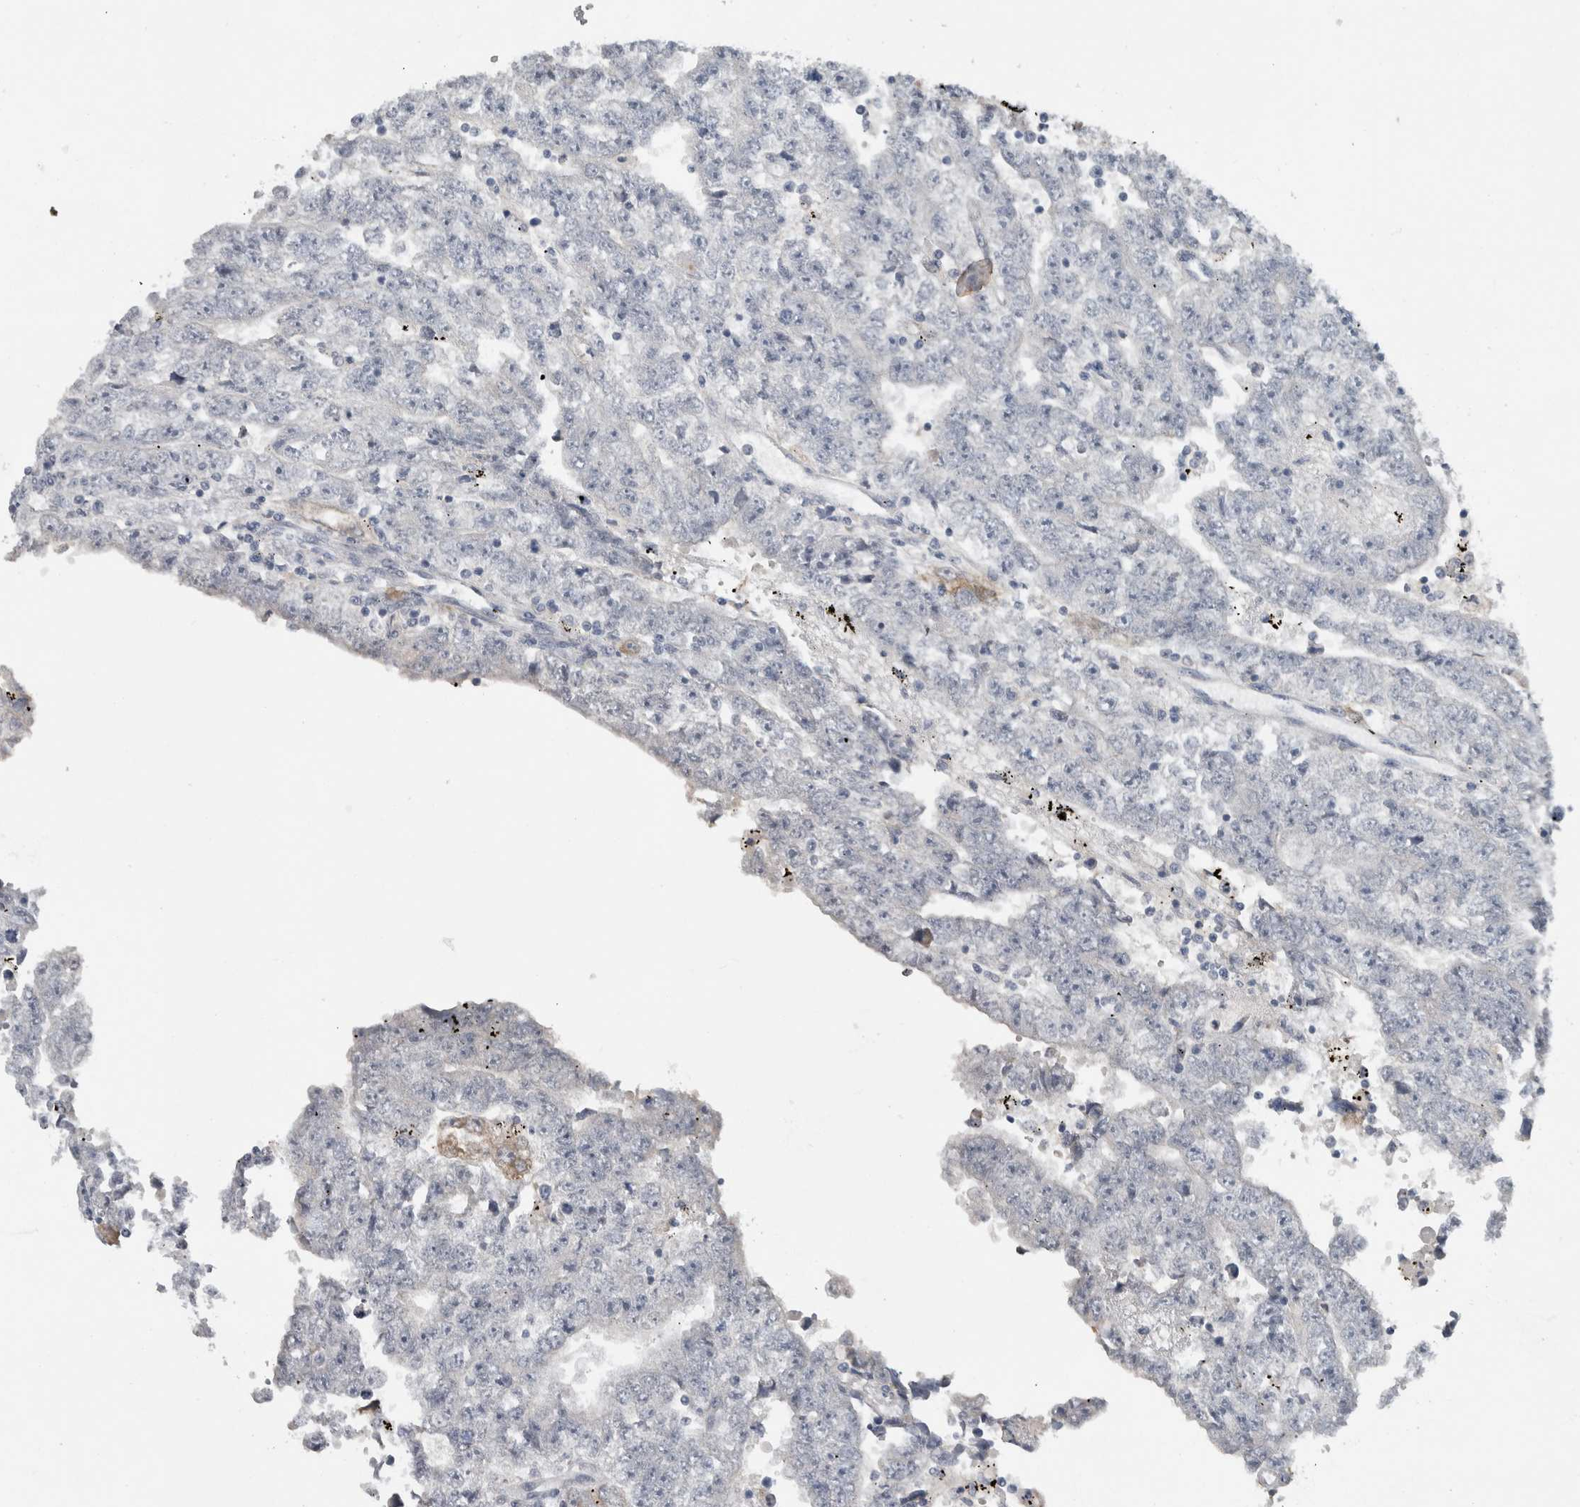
{"staining": {"intensity": "negative", "quantity": "none", "location": "none"}, "tissue": "testis cancer", "cell_type": "Tumor cells", "image_type": "cancer", "snomed": [{"axis": "morphology", "description": "Carcinoma, Embryonal, NOS"}, {"axis": "topography", "description": "Testis"}], "caption": "Testis cancer stained for a protein using IHC displays no positivity tumor cells.", "gene": "PRXL2A", "patient": {"sex": "male", "age": 25}}